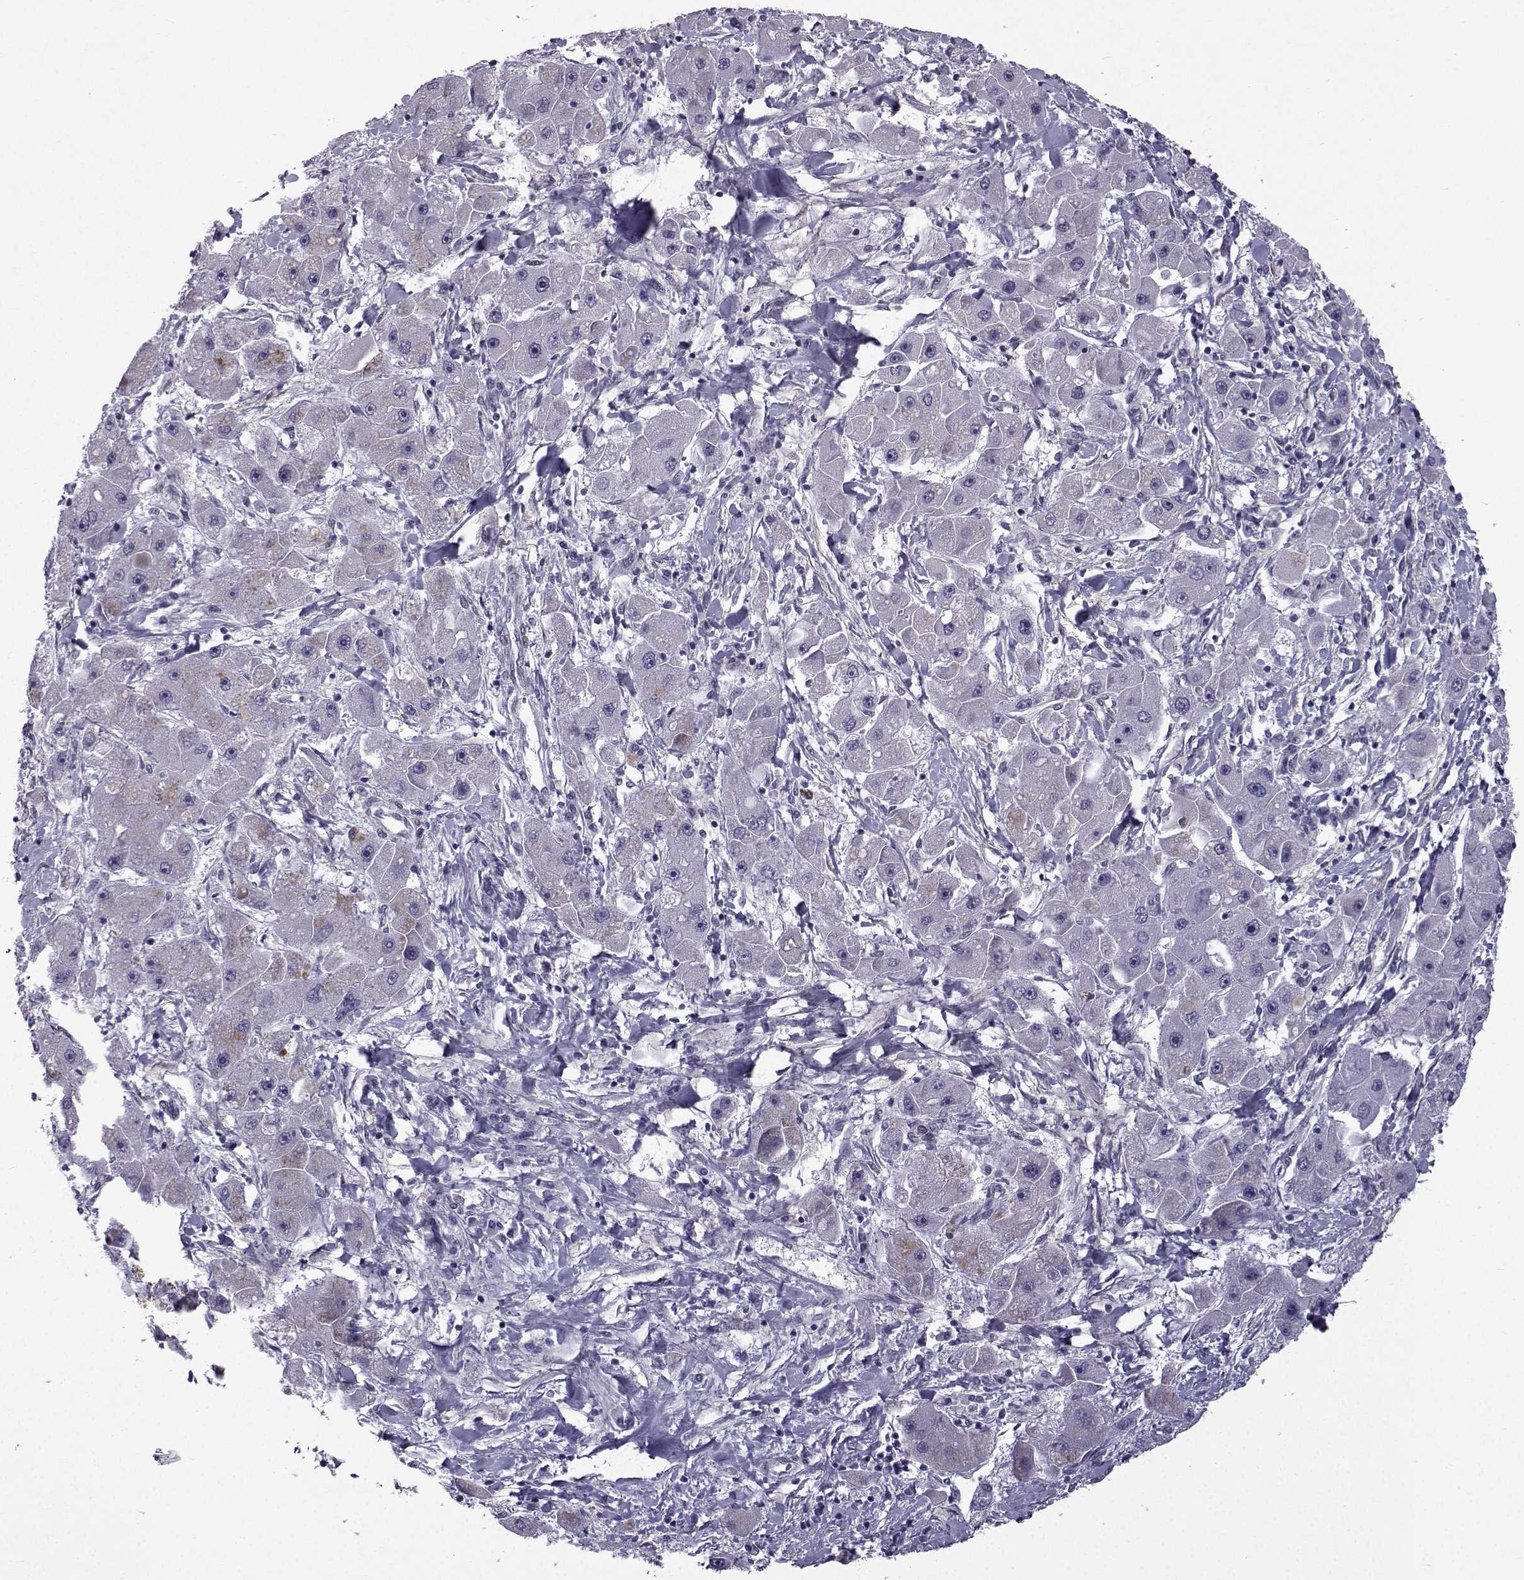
{"staining": {"intensity": "negative", "quantity": "none", "location": "none"}, "tissue": "liver cancer", "cell_type": "Tumor cells", "image_type": "cancer", "snomed": [{"axis": "morphology", "description": "Carcinoma, Hepatocellular, NOS"}, {"axis": "topography", "description": "Liver"}], "caption": "Immunohistochemical staining of liver cancer exhibits no significant staining in tumor cells.", "gene": "RBM24", "patient": {"sex": "male", "age": 24}}